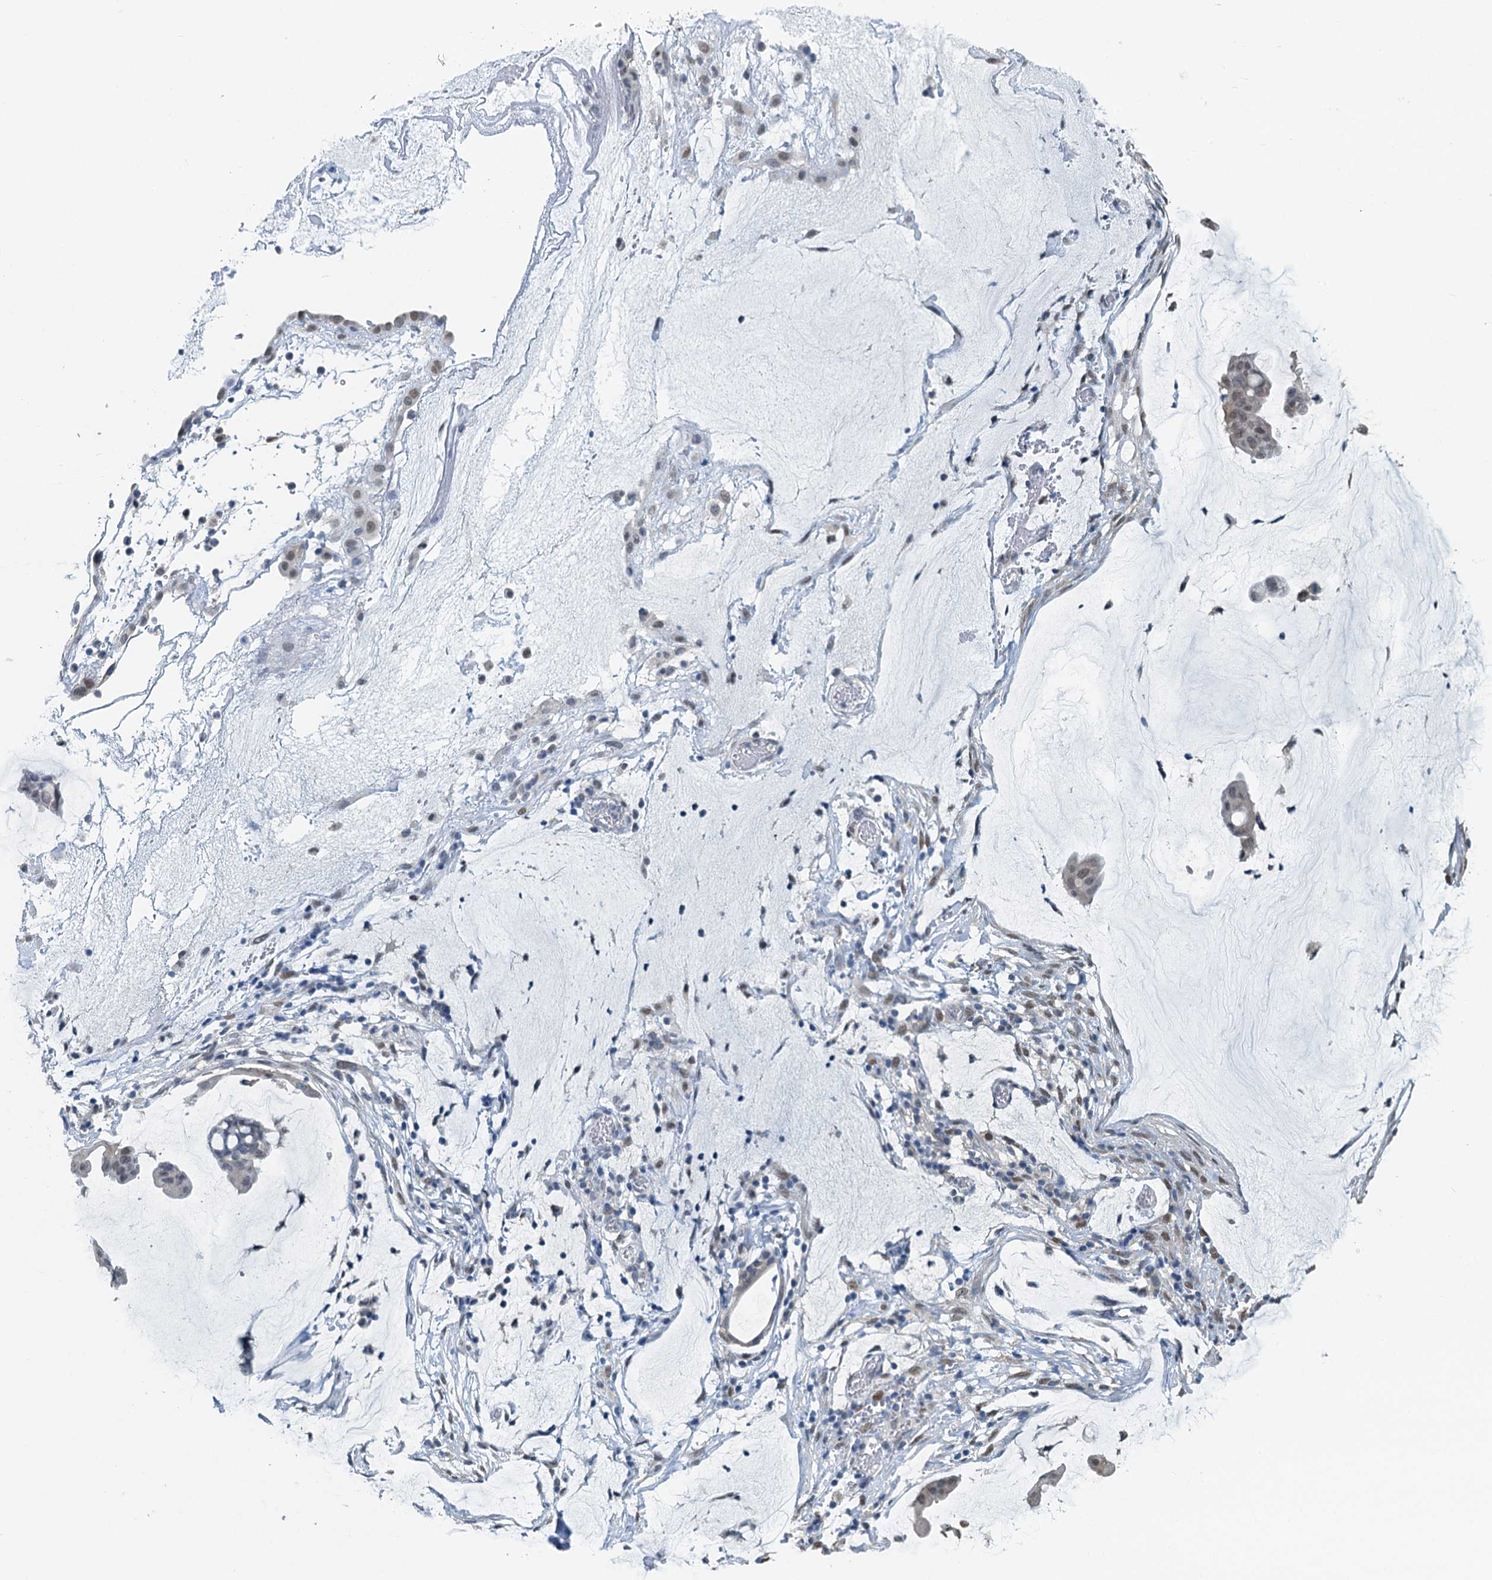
{"staining": {"intensity": "weak", "quantity": "<25%", "location": "nuclear"}, "tissue": "ovarian cancer", "cell_type": "Tumor cells", "image_type": "cancer", "snomed": [{"axis": "morphology", "description": "Cystadenocarcinoma, mucinous, NOS"}, {"axis": "topography", "description": "Ovary"}], "caption": "Ovarian cancer (mucinous cystadenocarcinoma) stained for a protein using IHC displays no positivity tumor cells.", "gene": "AHCY", "patient": {"sex": "female", "age": 73}}